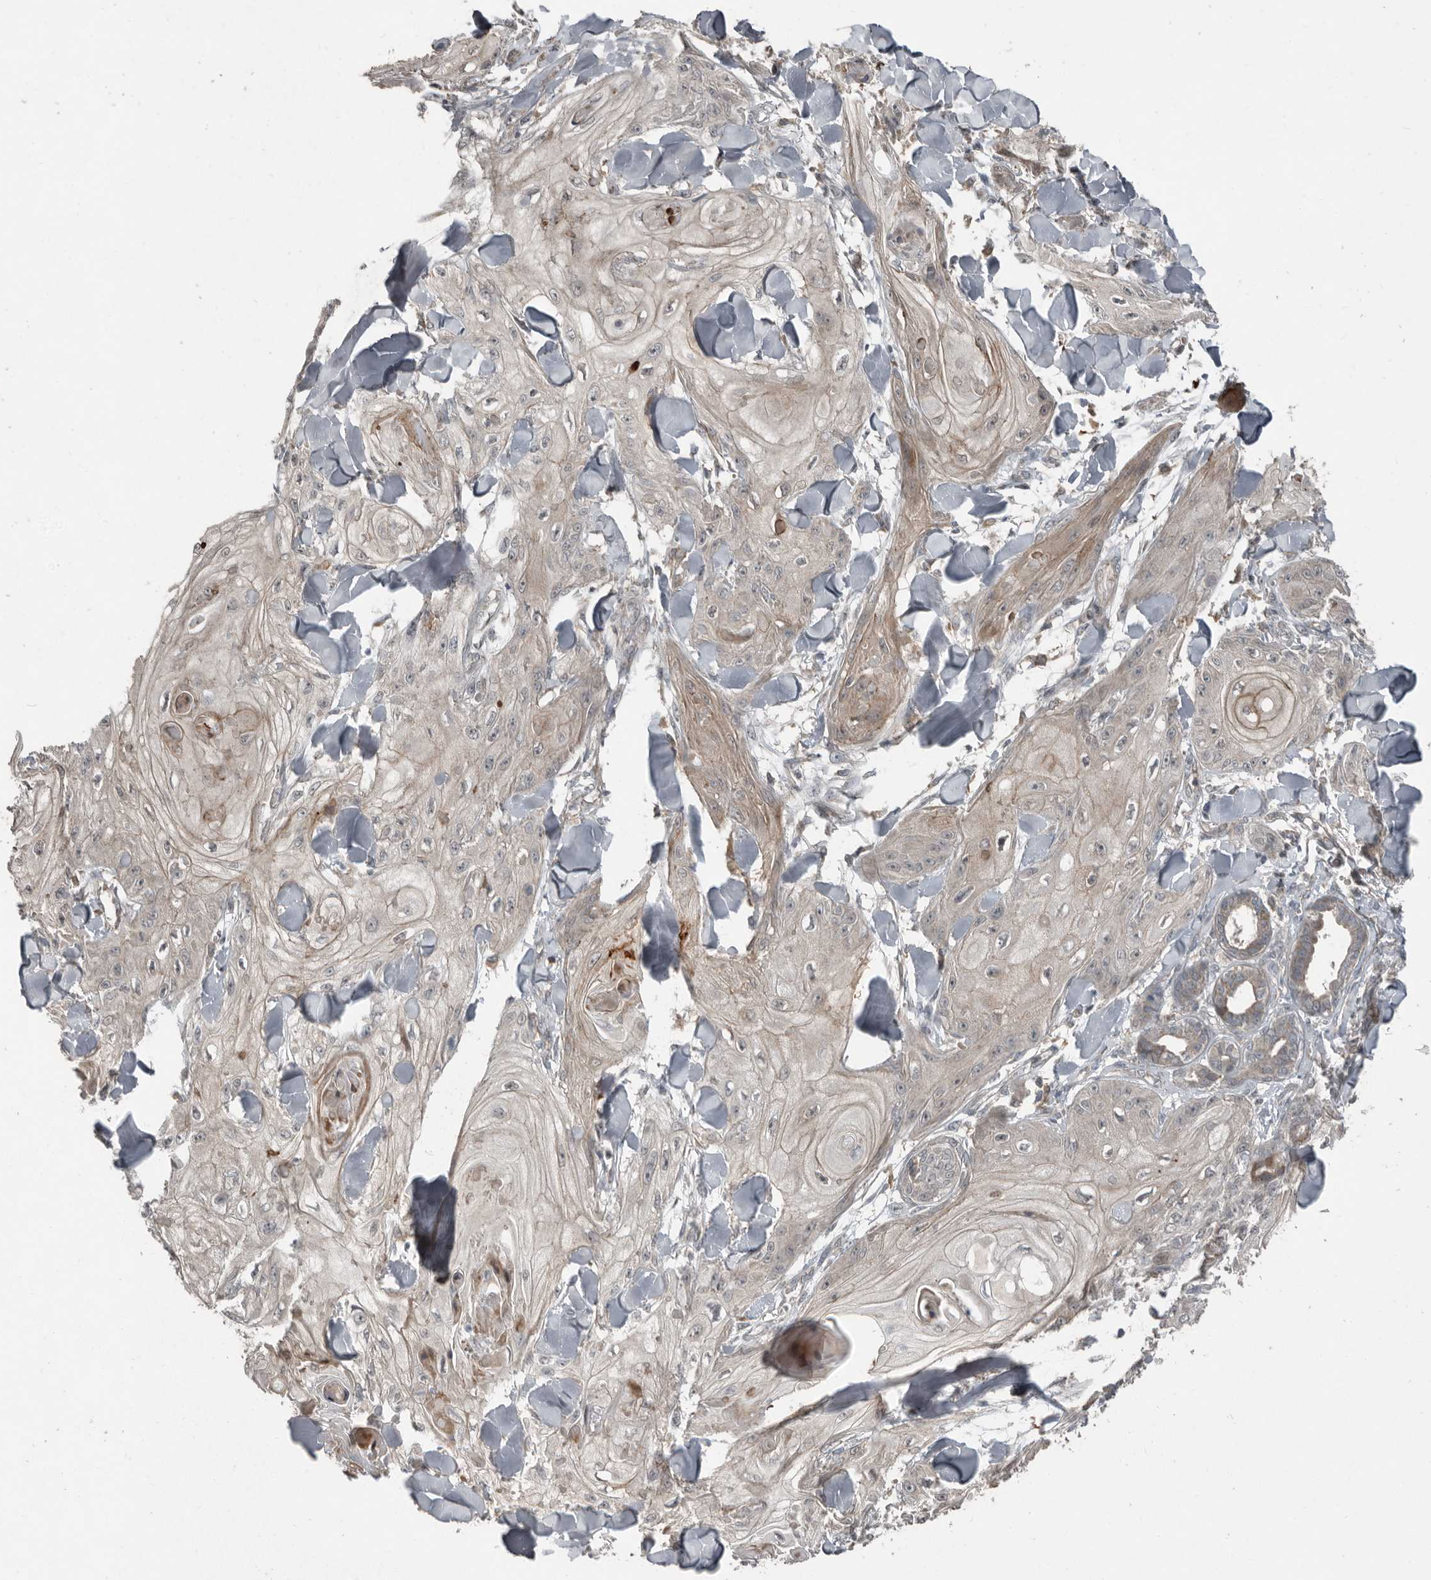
{"staining": {"intensity": "negative", "quantity": "none", "location": "none"}, "tissue": "skin cancer", "cell_type": "Tumor cells", "image_type": "cancer", "snomed": [{"axis": "morphology", "description": "Squamous cell carcinoma, NOS"}, {"axis": "topography", "description": "Skin"}], "caption": "High power microscopy micrograph of an immunohistochemistry photomicrograph of squamous cell carcinoma (skin), revealing no significant positivity in tumor cells. Brightfield microscopy of immunohistochemistry (IHC) stained with DAB (3,3'-diaminobenzidine) (brown) and hematoxylin (blue), captured at high magnification.", "gene": "SLC6A7", "patient": {"sex": "male", "age": 74}}